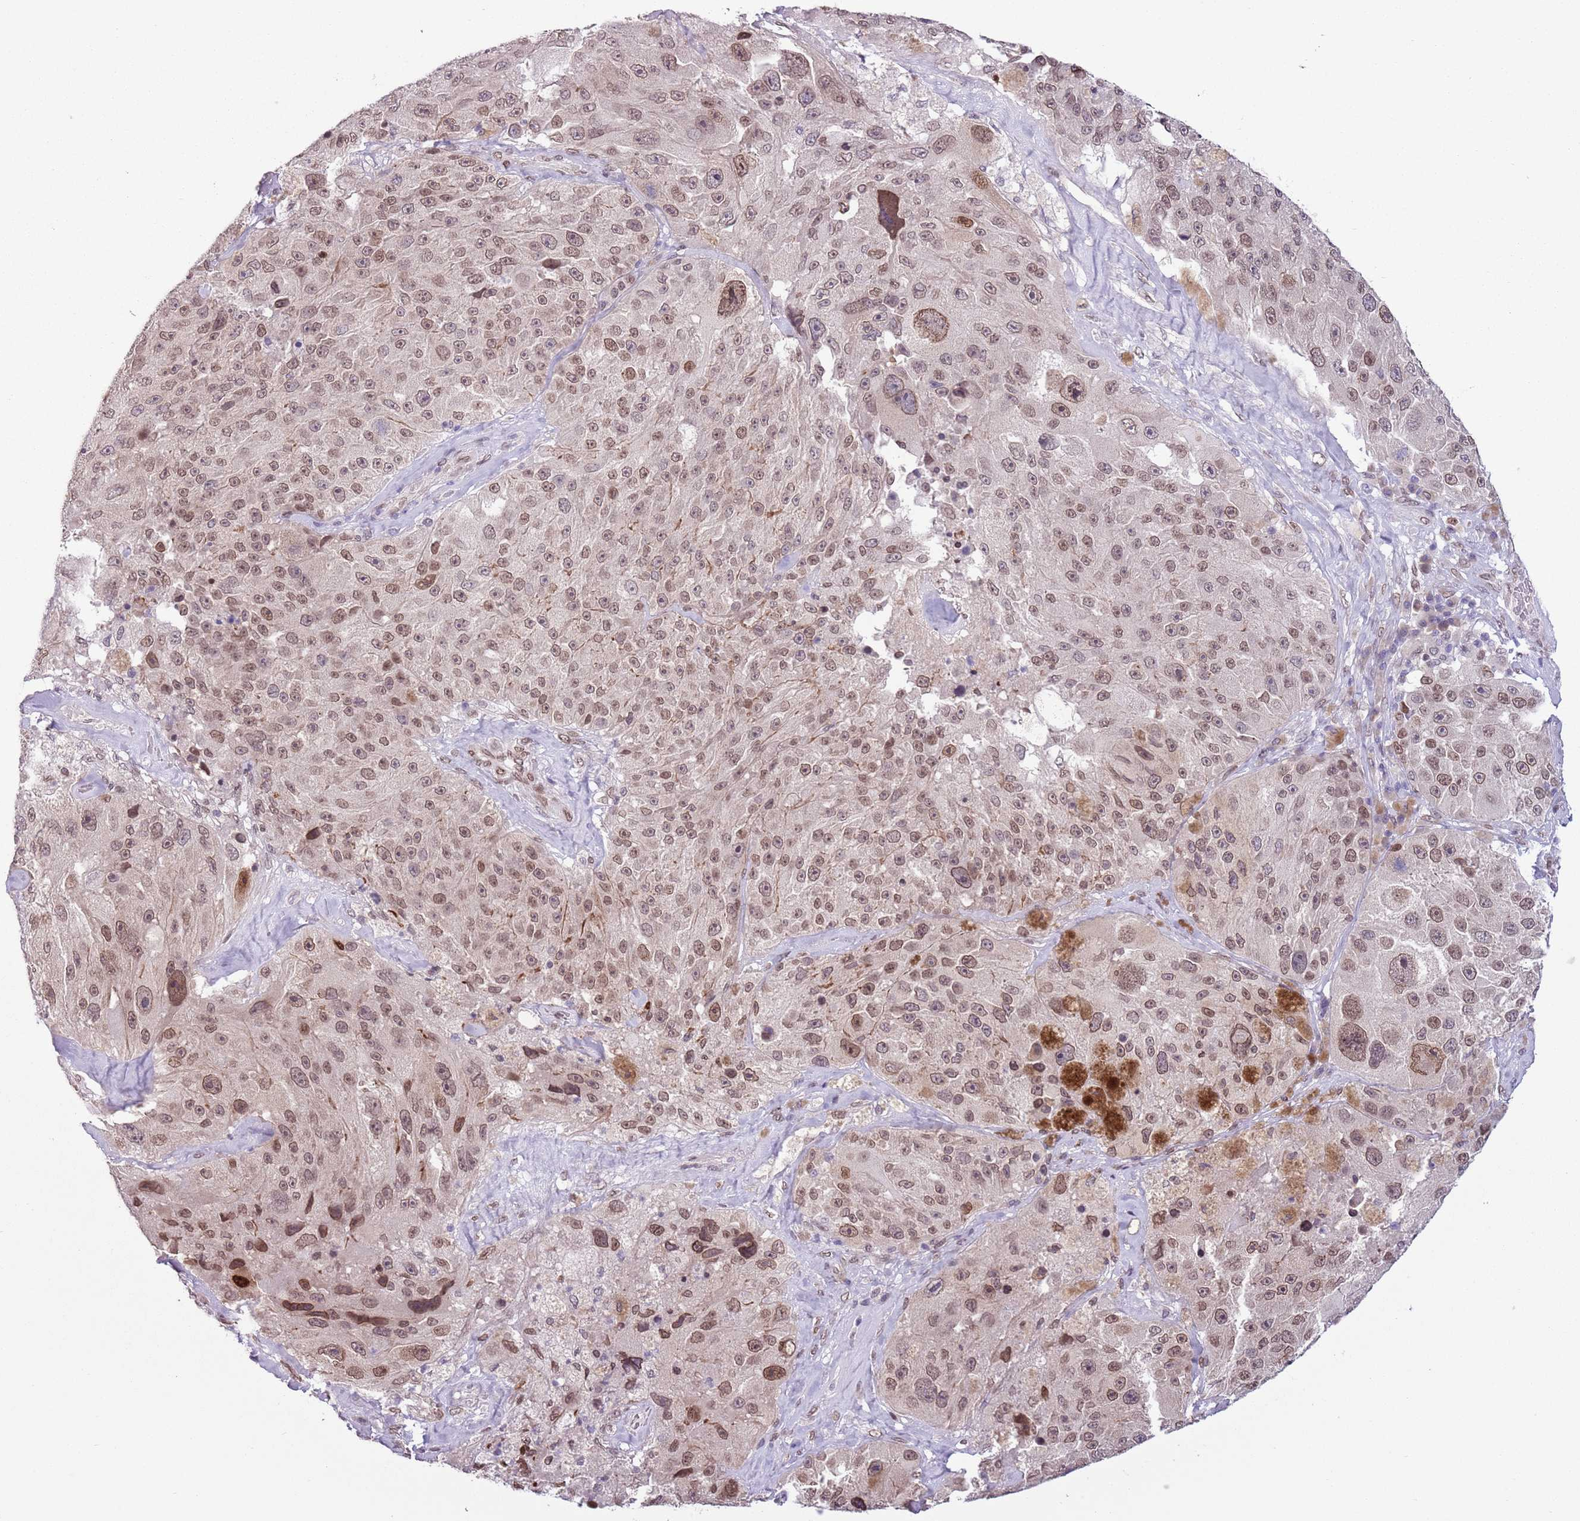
{"staining": {"intensity": "moderate", "quantity": ">75%", "location": "cytoplasmic/membranous,nuclear"}, "tissue": "melanoma", "cell_type": "Tumor cells", "image_type": "cancer", "snomed": [{"axis": "morphology", "description": "Malignant melanoma, Metastatic site"}, {"axis": "topography", "description": "Lymph node"}], "caption": "A medium amount of moderate cytoplasmic/membranous and nuclear expression is present in about >75% of tumor cells in melanoma tissue. The protein is stained brown, and the nuclei are stained in blue (DAB IHC with brightfield microscopy, high magnification).", "gene": "ZGLP1", "patient": {"sex": "male", "age": 62}}